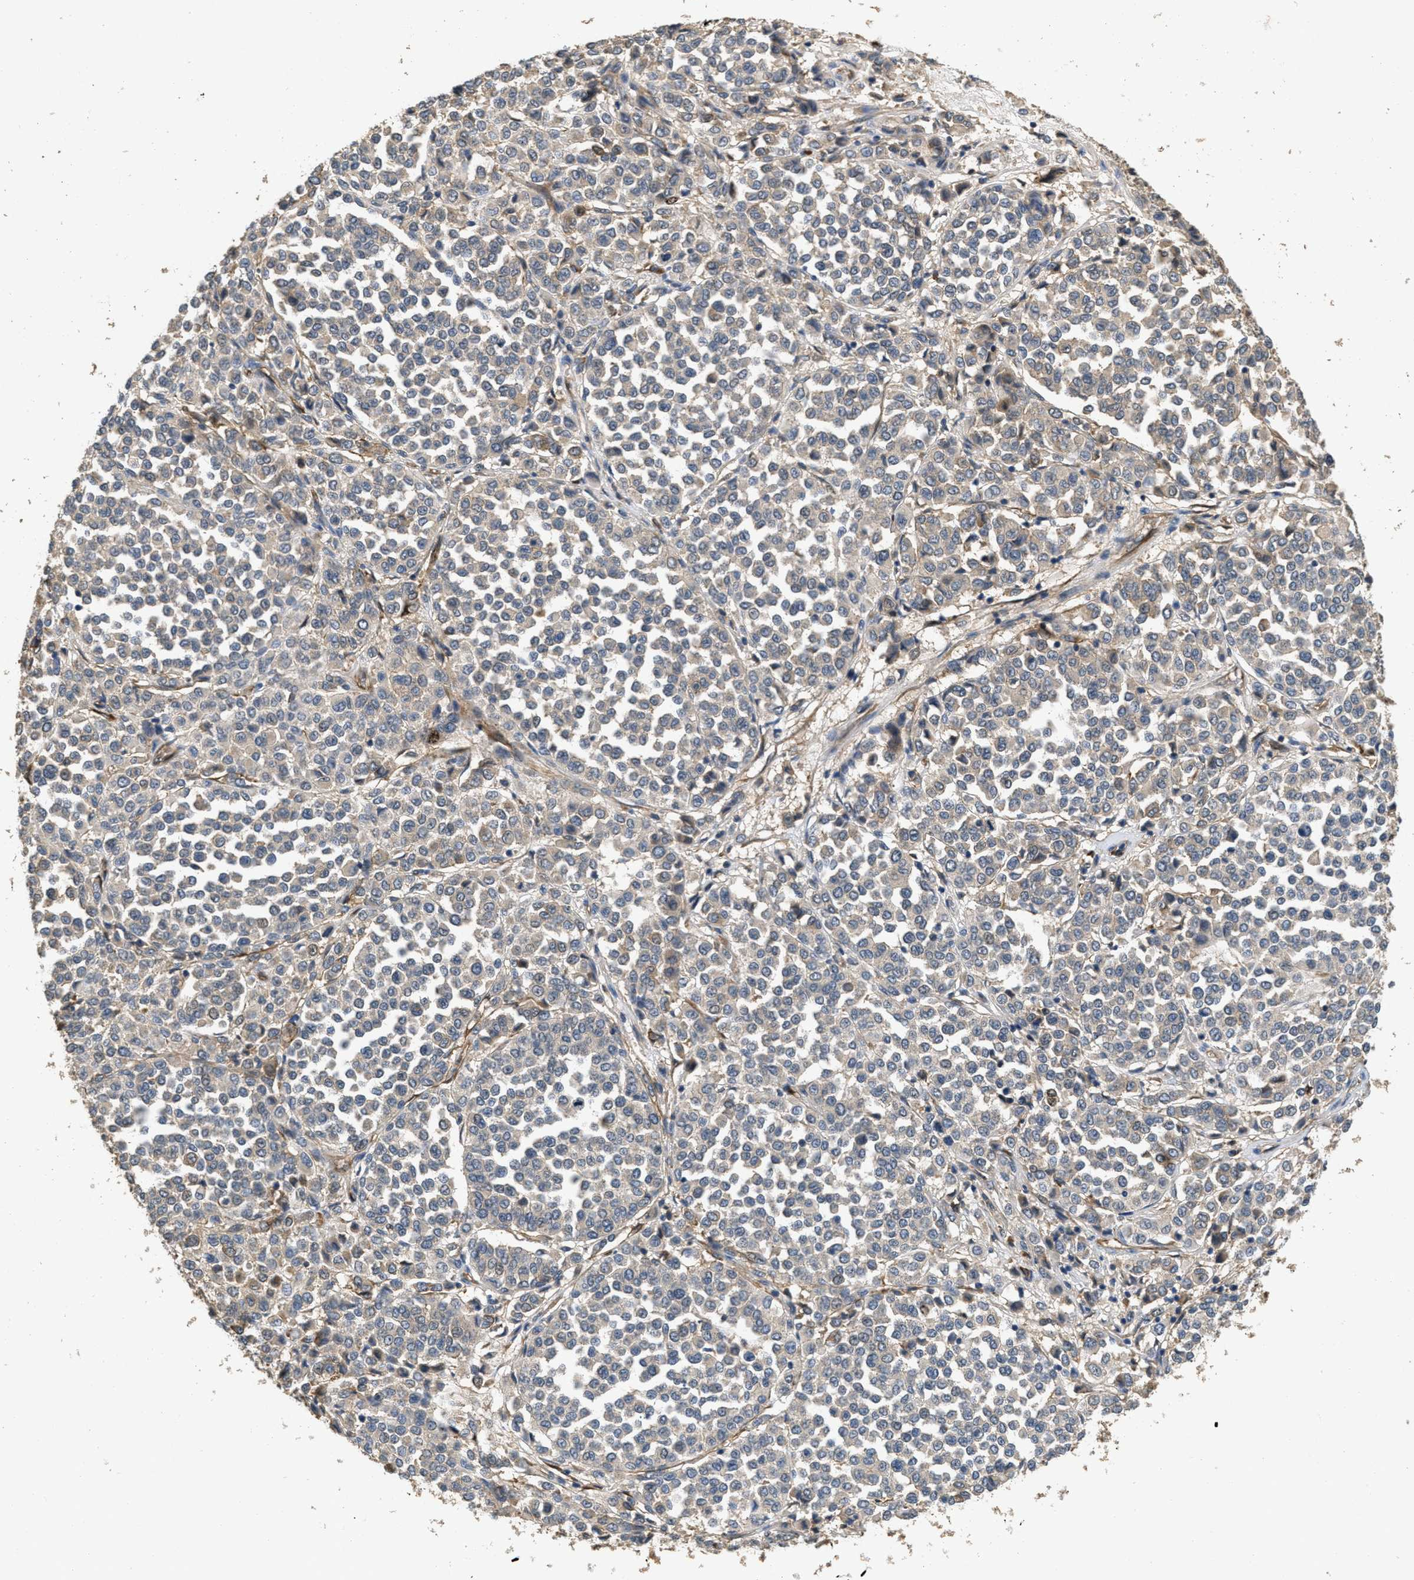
{"staining": {"intensity": "weak", "quantity": "<25%", "location": "cytoplasmic/membranous"}, "tissue": "melanoma", "cell_type": "Tumor cells", "image_type": "cancer", "snomed": [{"axis": "morphology", "description": "Malignant melanoma, Metastatic site"}, {"axis": "topography", "description": "Pancreas"}], "caption": "This photomicrograph is of malignant melanoma (metastatic site) stained with IHC to label a protein in brown with the nuclei are counter-stained blue. There is no staining in tumor cells. (Brightfield microscopy of DAB IHC at high magnification).", "gene": "OSMR", "patient": {"sex": "female", "age": 30}}